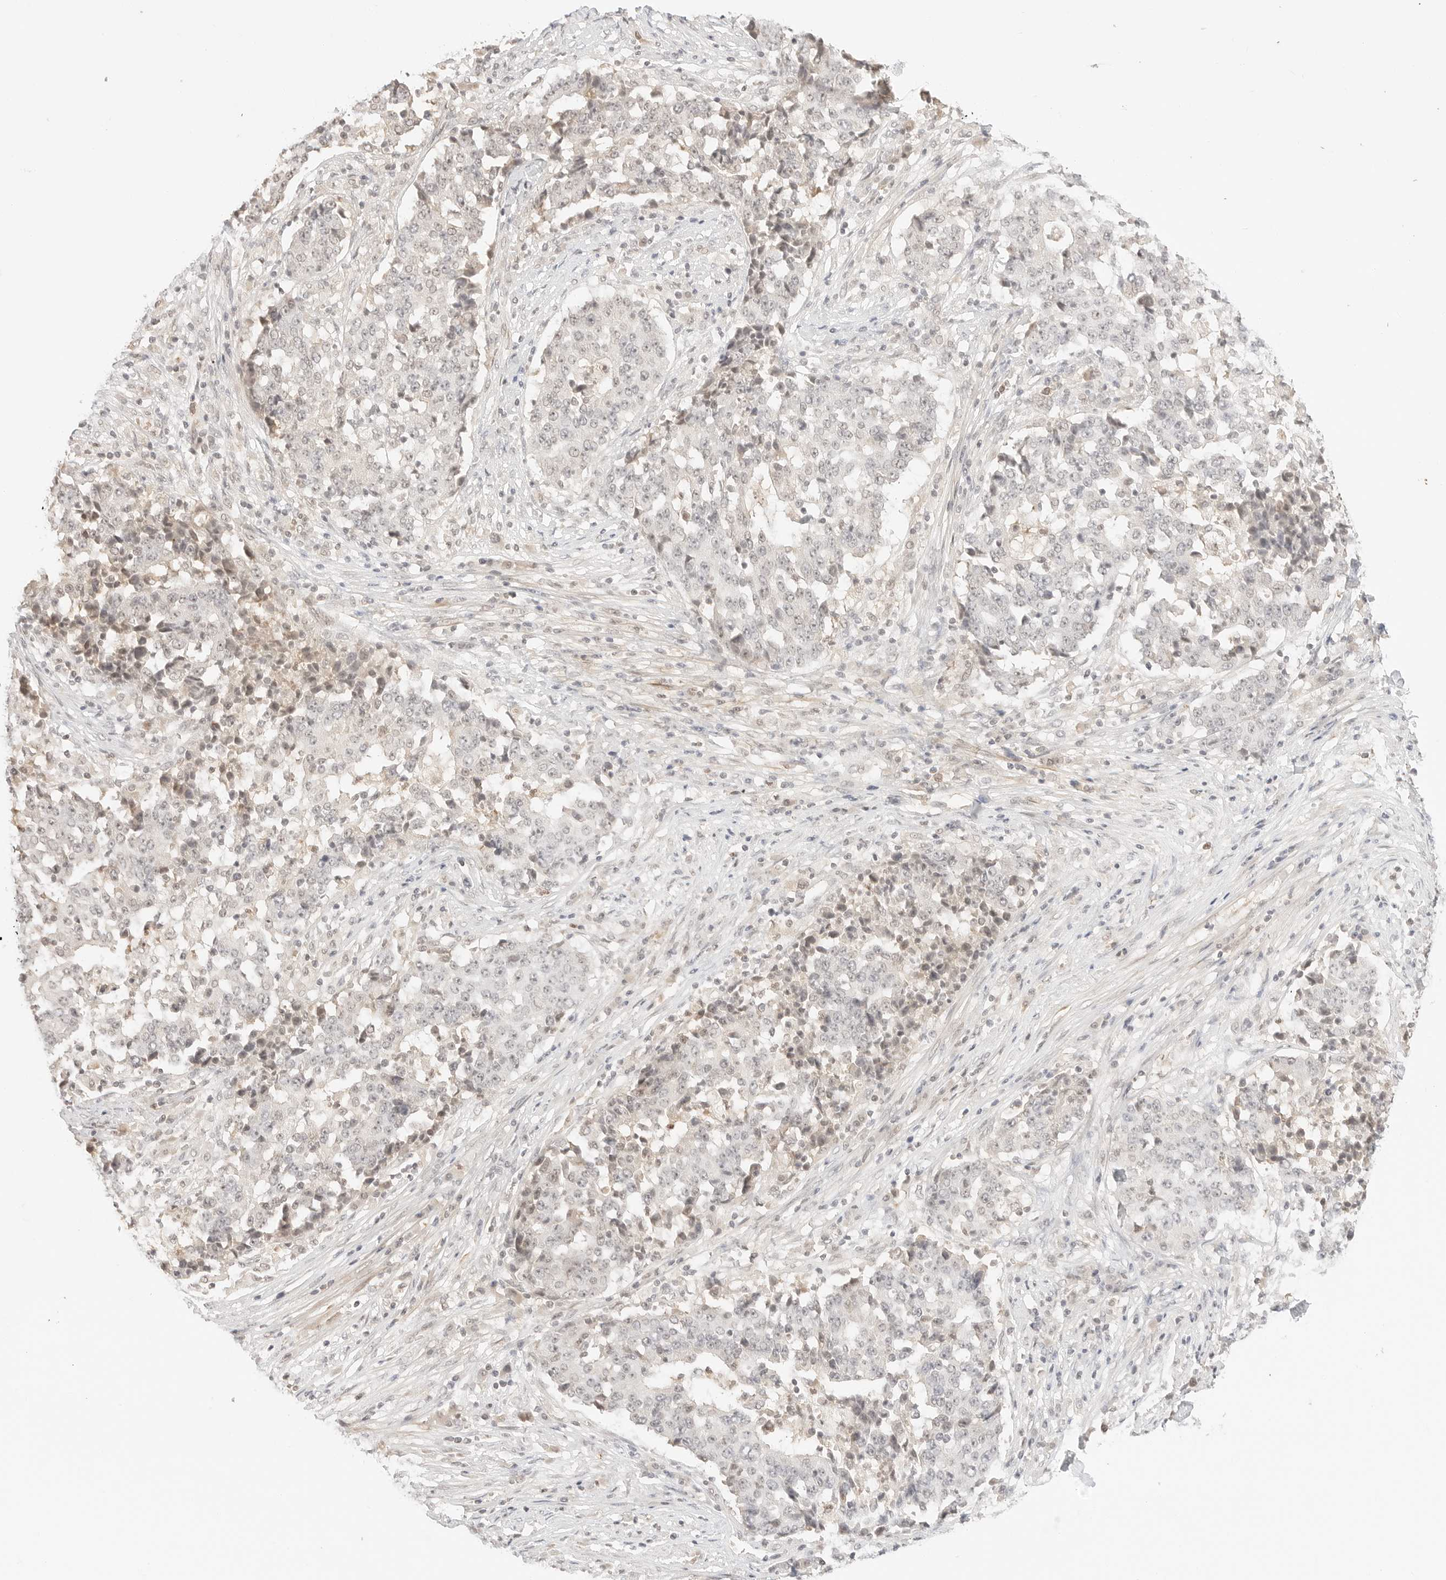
{"staining": {"intensity": "negative", "quantity": "none", "location": "none"}, "tissue": "stomach cancer", "cell_type": "Tumor cells", "image_type": "cancer", "snomed": [{"axis": "morphology", "description": "Adenocarcinoma, NOS"}, {"axis": "topography", "description": "Stomach"}], "caption": "IHC of stomach cancer shows no expression in tumor cells.", "gene": "RPS6KL1", "patient": {"sex": "male", "age": 59}}